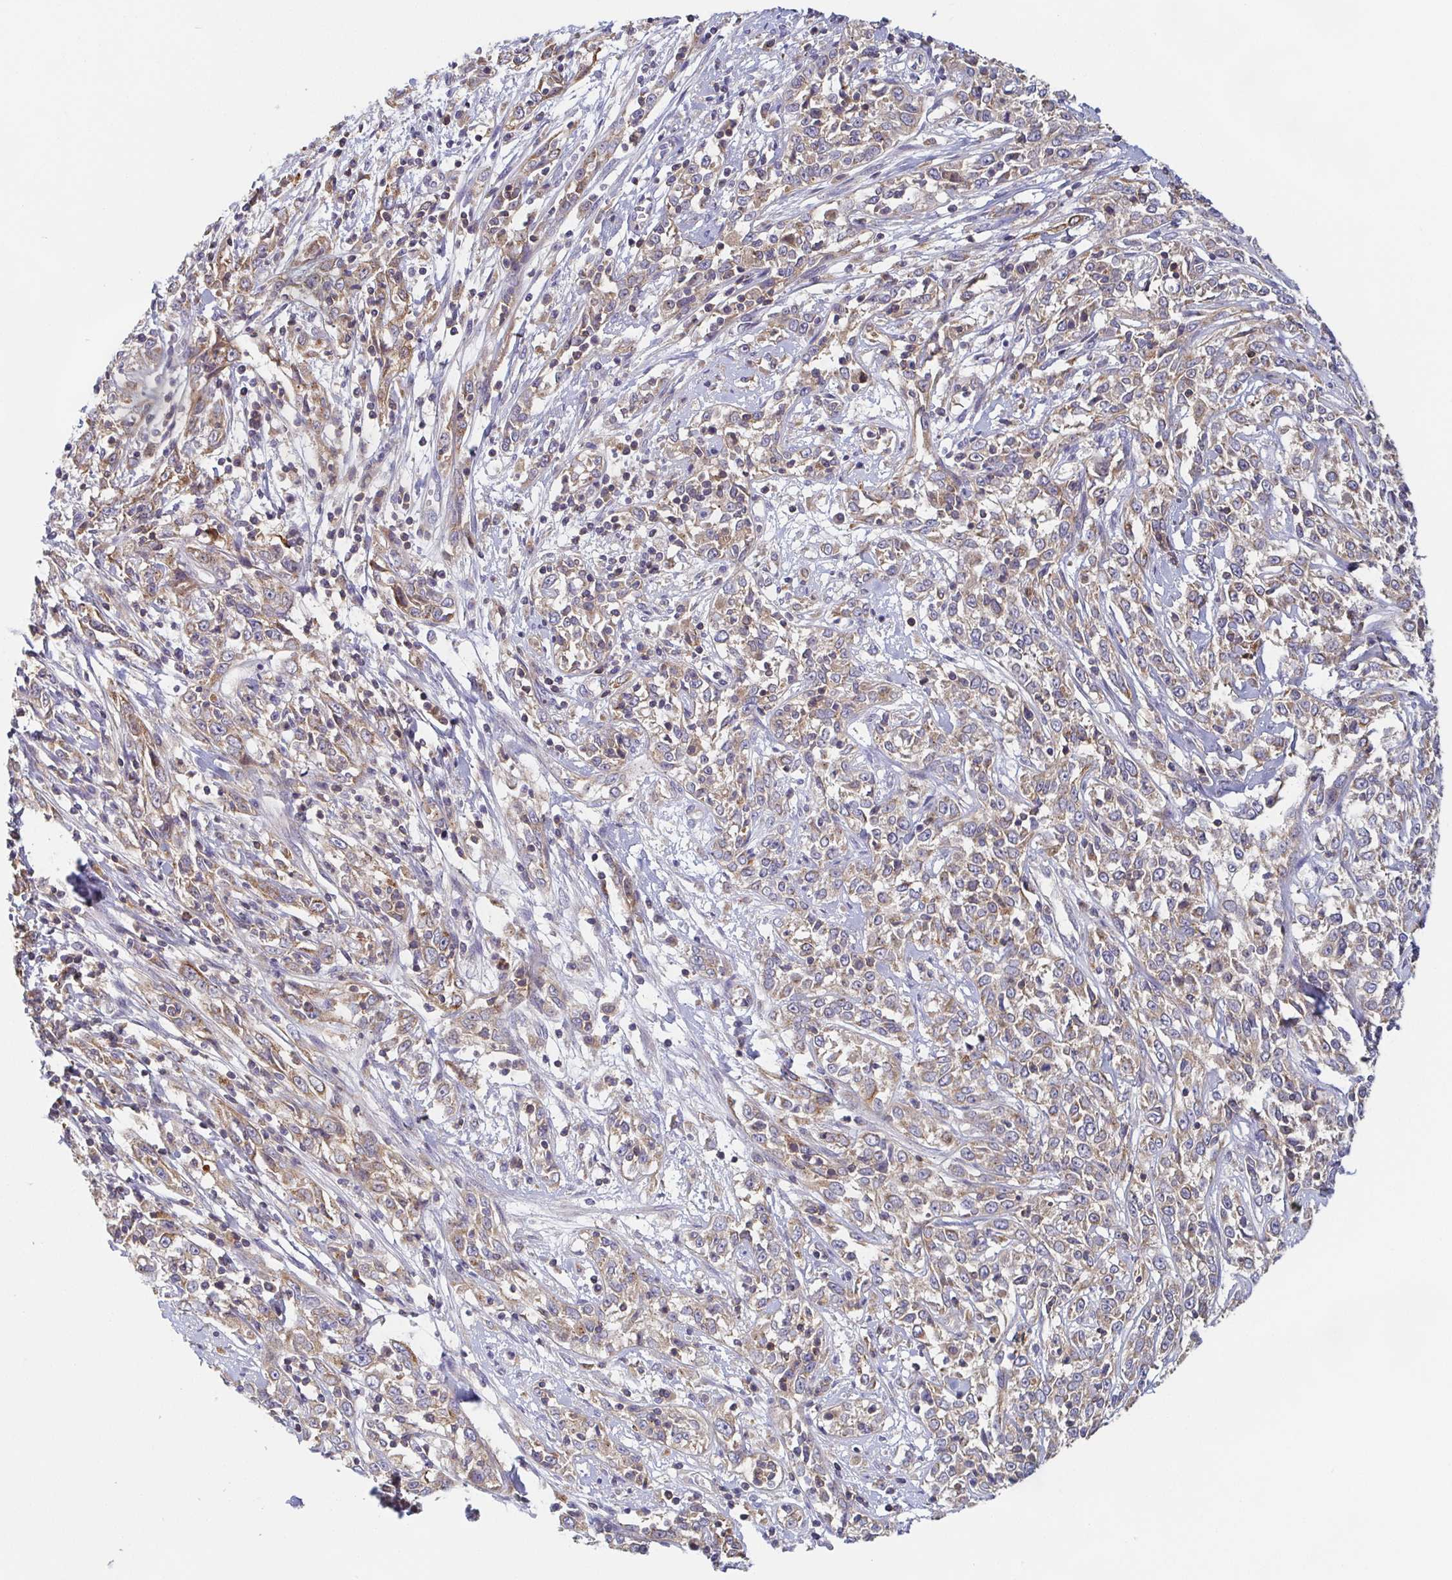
{"staining": {"intensity": "moderate", "quantity": "25%-75%", "location": "cytoplasmic/membranous"}, "tissue": "cervical cancer", "cell_type": "Tumor cells", "image_type": "cancer", "snomed": [{"axis": "morphology", "description": "Adenocarcinoma, NOS"}, {"axis": "topography", "description": "Cervix"}], "caption": "This histopathology image exhibits adenocarcinoma (cervical) stained with IHC to label a protein in brown. The cytoplasmic/membranous of tumor cells show moderate positivity for the protein. Nuclei are counter-stained blue.", "gene": "TUFT1", "patient": {"sex": "female", "age": 40}}